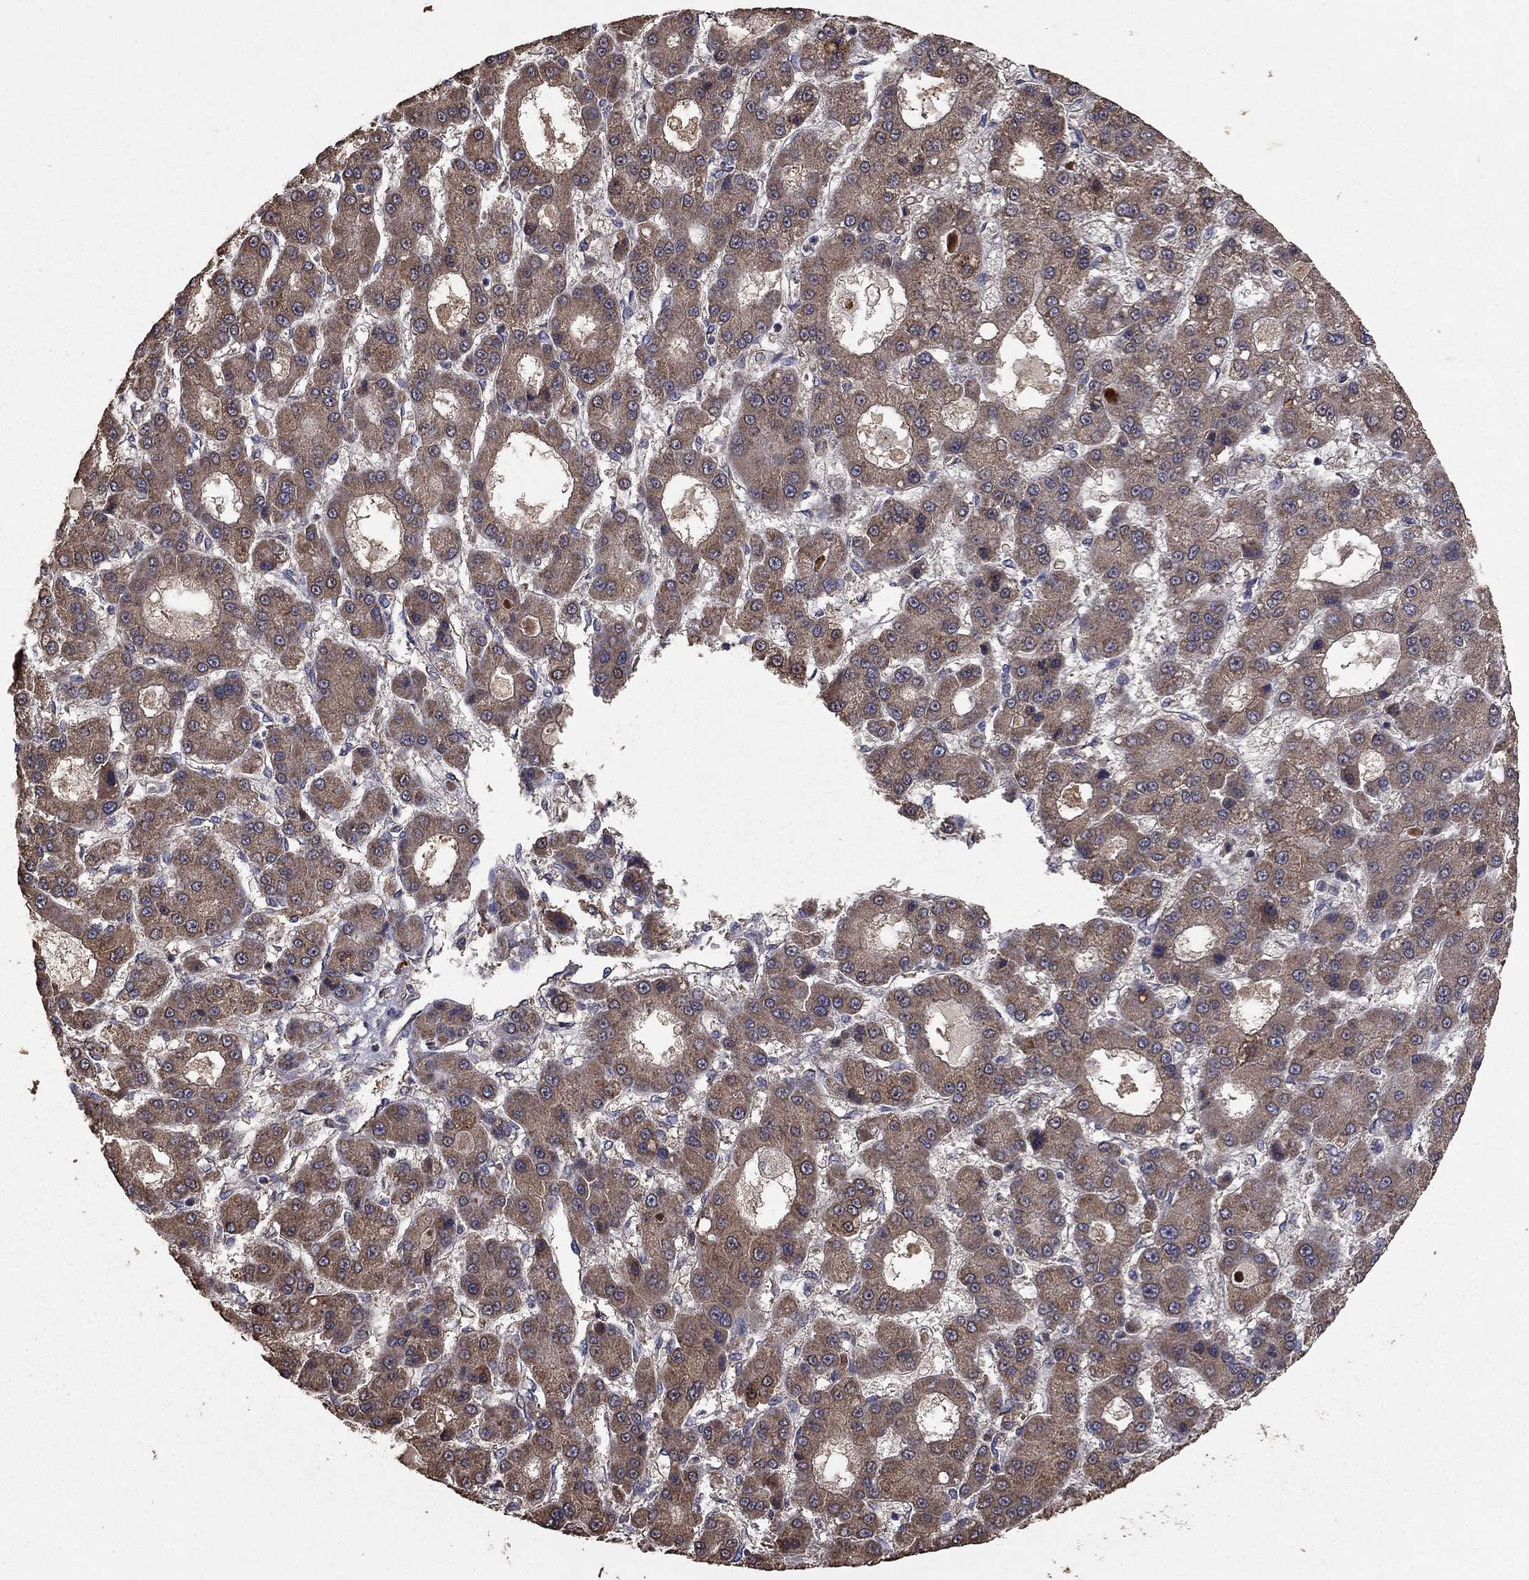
{"staining": {"intensity": "weak", "quantity": ">75%", "location": "cytoplasmic/membranous"}, "tissue": "liver cancer", "cell_type": "Tumor cells", "image_type": "cancer", "snomed": [{"axis": "morphology", "description": "Carcinoma, Hepatocellular, NOS"}, {"axis": "topography", "description": "Liver"}], "caption": "Tumor cells reveal low levels of weak cytoplasmic/membranous expression in approximately >75% of cells in liver cancer. The protein of interest is shown in brown color, while the nuclei are stained blue.", "gene": "FLT4", "patient": {"sex": "male", "age": 70}}